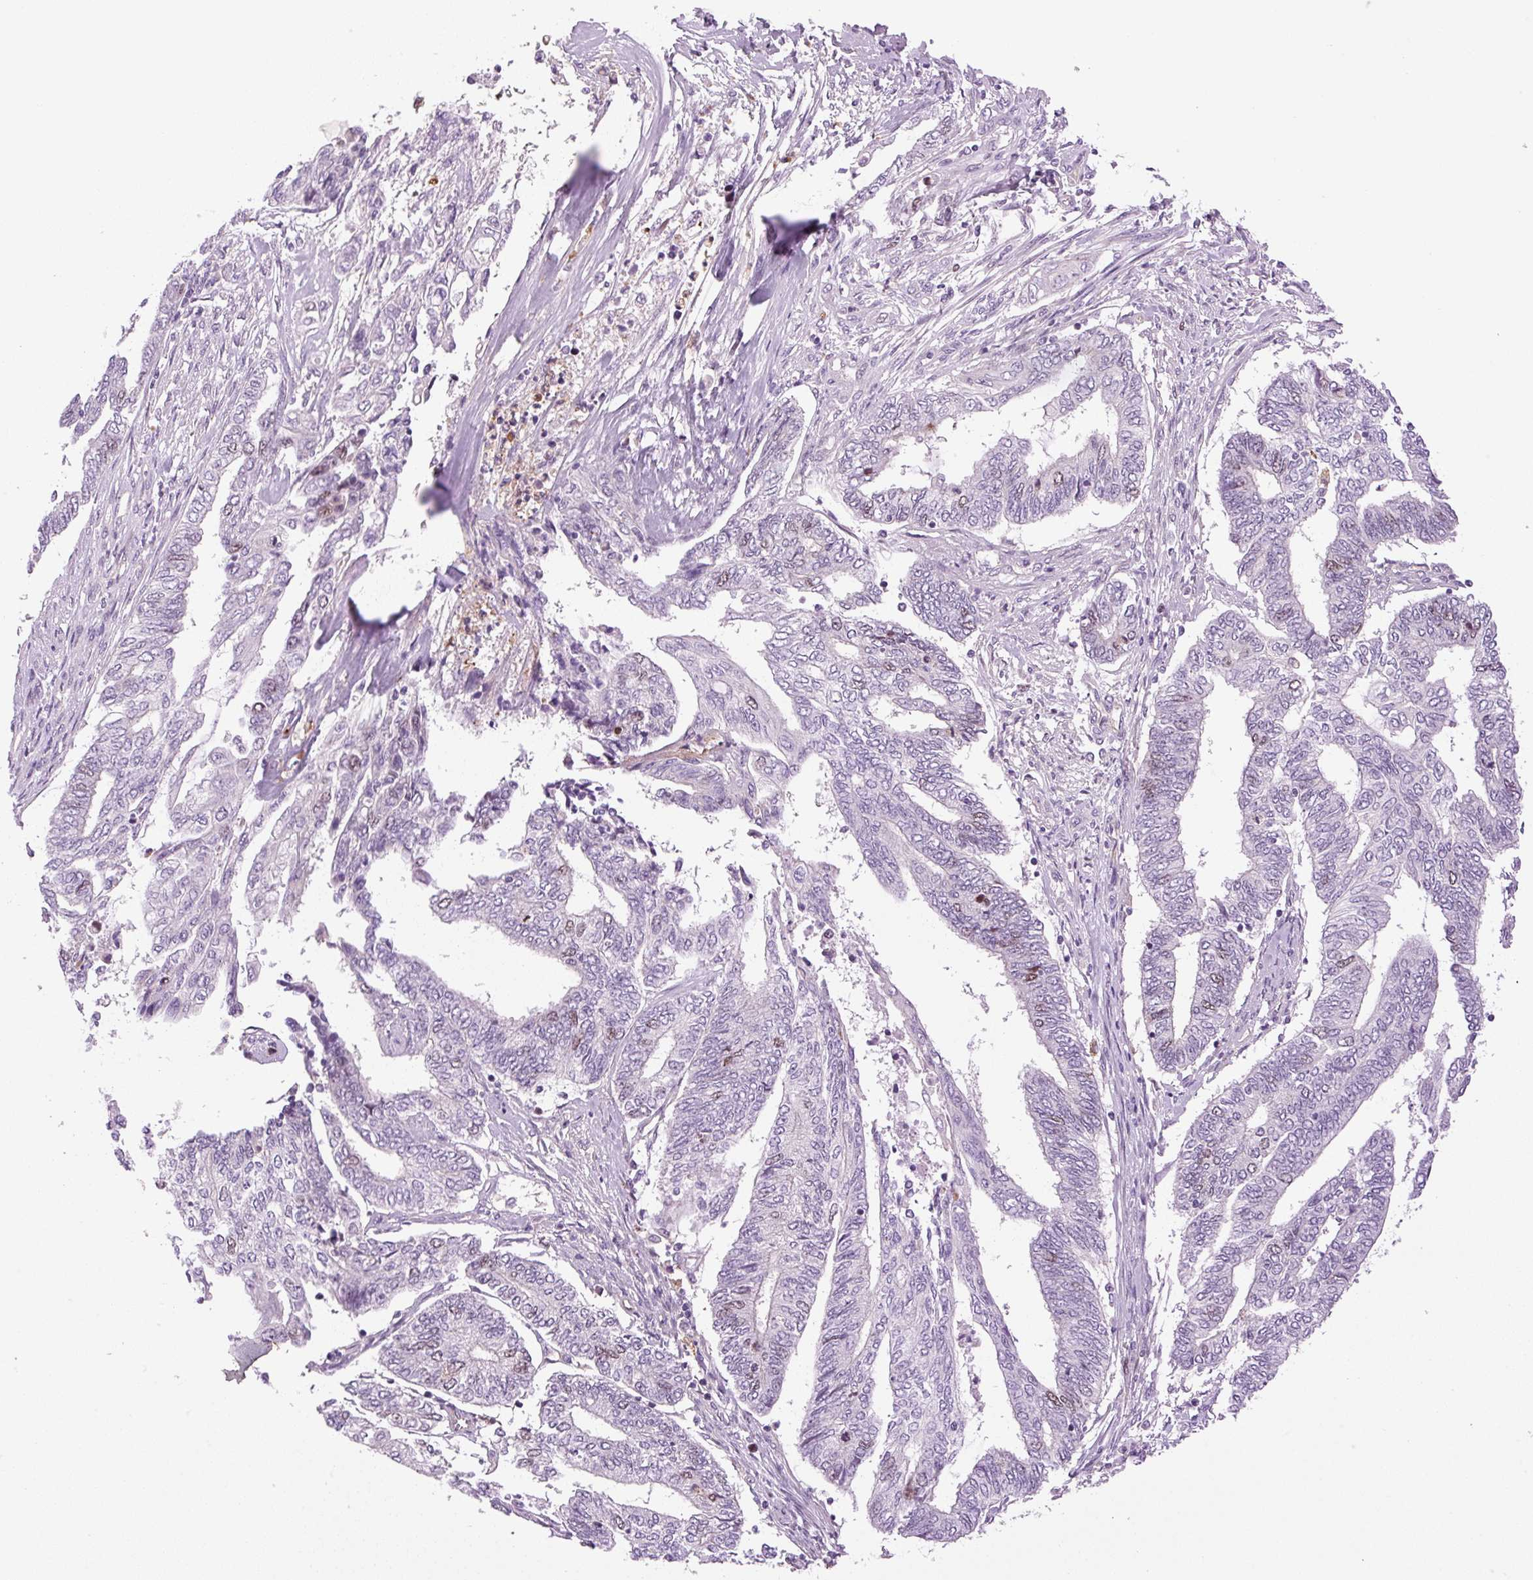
{"staining": {"intensity": "moderate", "quantity": "<25%", "location": "nuclear"}, "tissue": "endometrial cancer", "cell_type": "Tumor cells", "image_type": "cancer", "snomed": [{"axis": "morphology", "description": "Adenocarcinoma, NOS"}, {"axis": "topography", "description": "Uterus"}, {"axis": "topography", "description": "Endometrium"}], "caption": "Protein positivity by IHC exhibits moderate nuclear expression in about <25% of tumor cells in endometrial adenocarcinoma.", "gene": "KIFC1", "patient": {"sex": "female", "age": 70}}